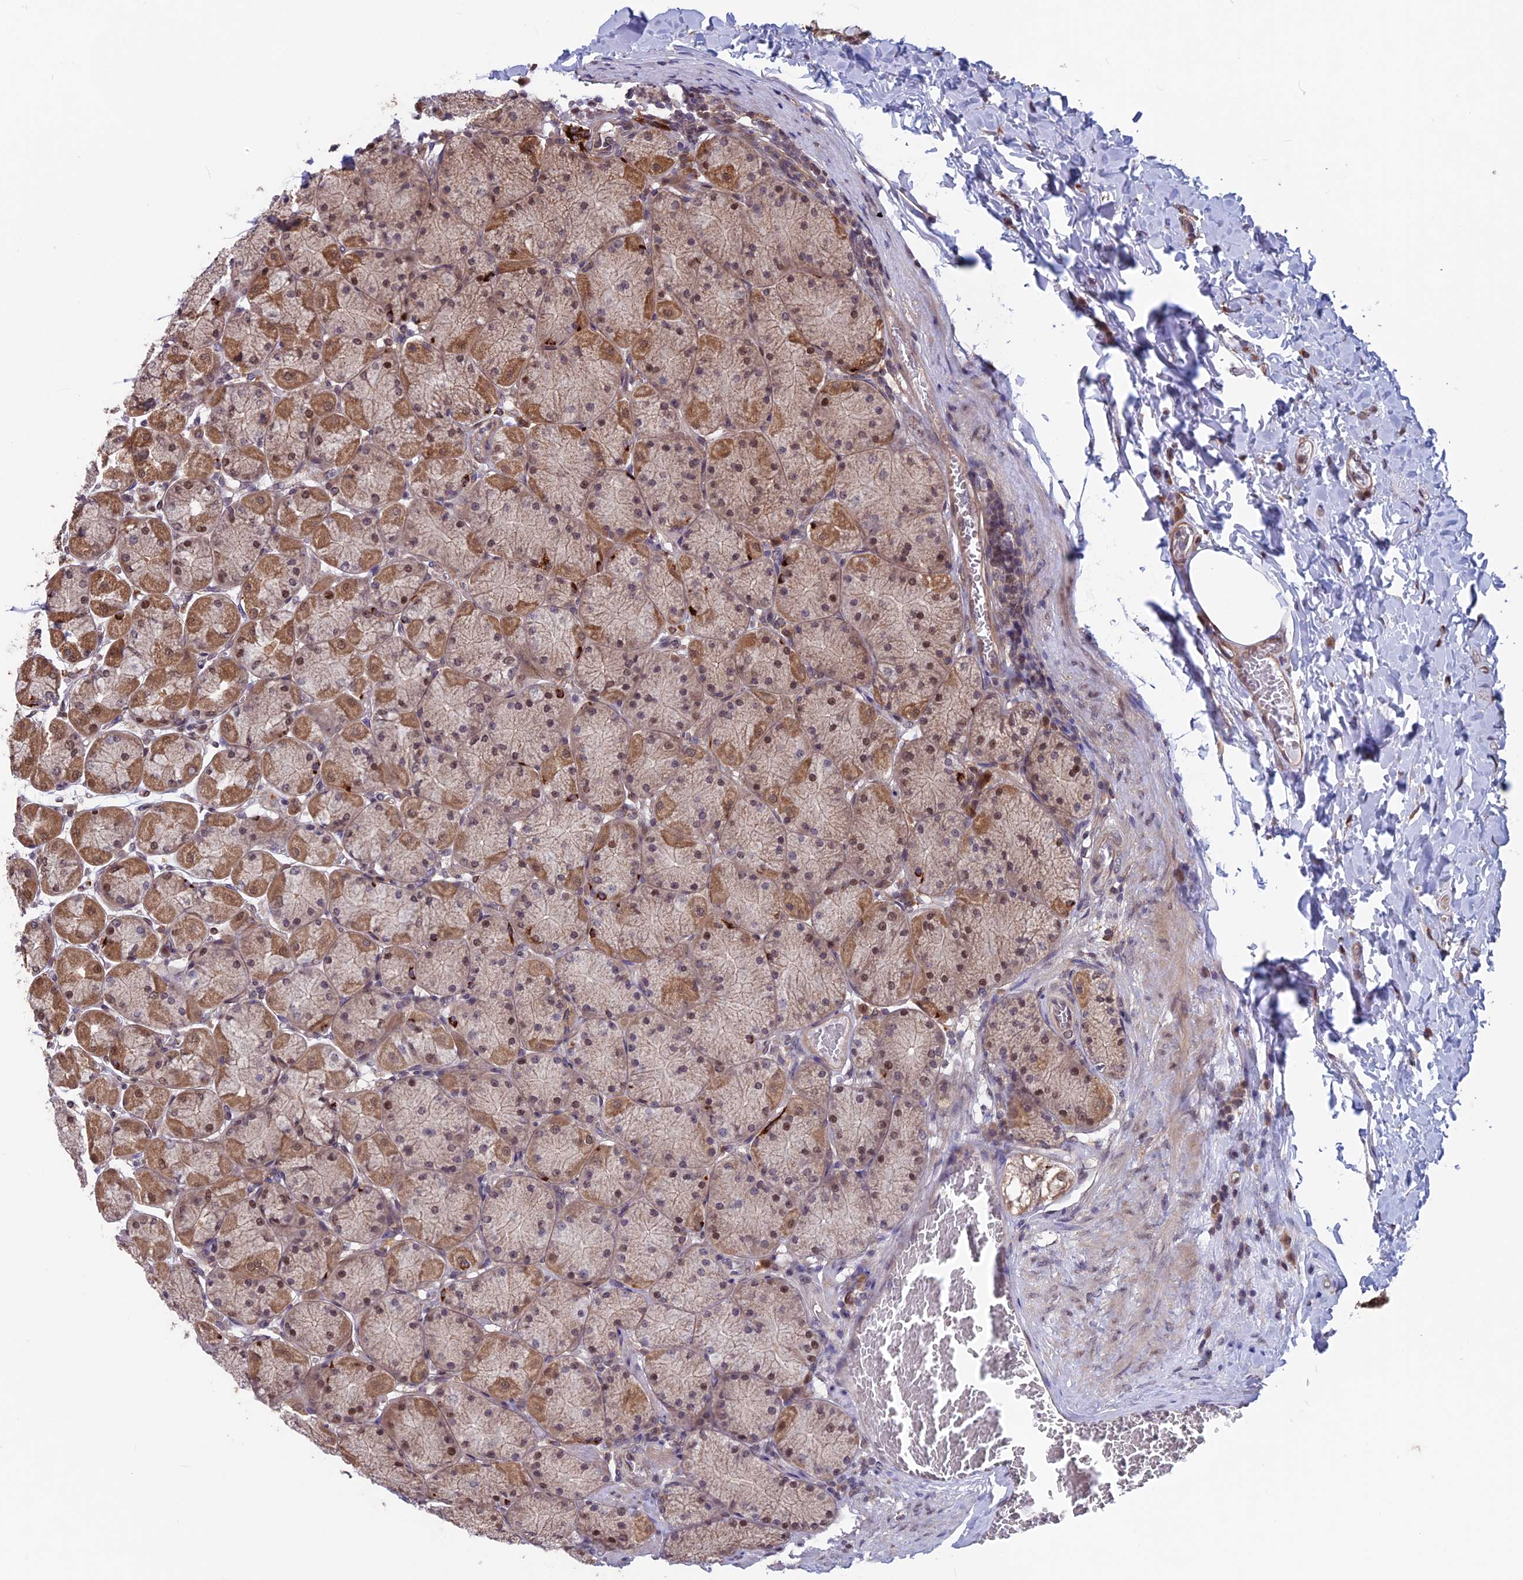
{"staining": {"intensity": "moderate", "quantity": "25%-75%", "location": "cytoplasmic/membranous,nuclear"}, "tissue": "stomach", "cell_type": "Glandular cells", "image_type": "normal", "snomed": [{"axis": "morphology", "description": "Normal tissue, NOS"}, {"axis": "topography", "description": "Stomach, upper"}], "caption": "Immunohistochemistry image of normal human stomach stained for a protein (brown), which displays medium levels of moderate cytoplasmic/membranous,nuclear positivity in about 25%-75% of glandular cells.", "gene": "MAST2", "patient": {"sex": "female", "age": 56}}